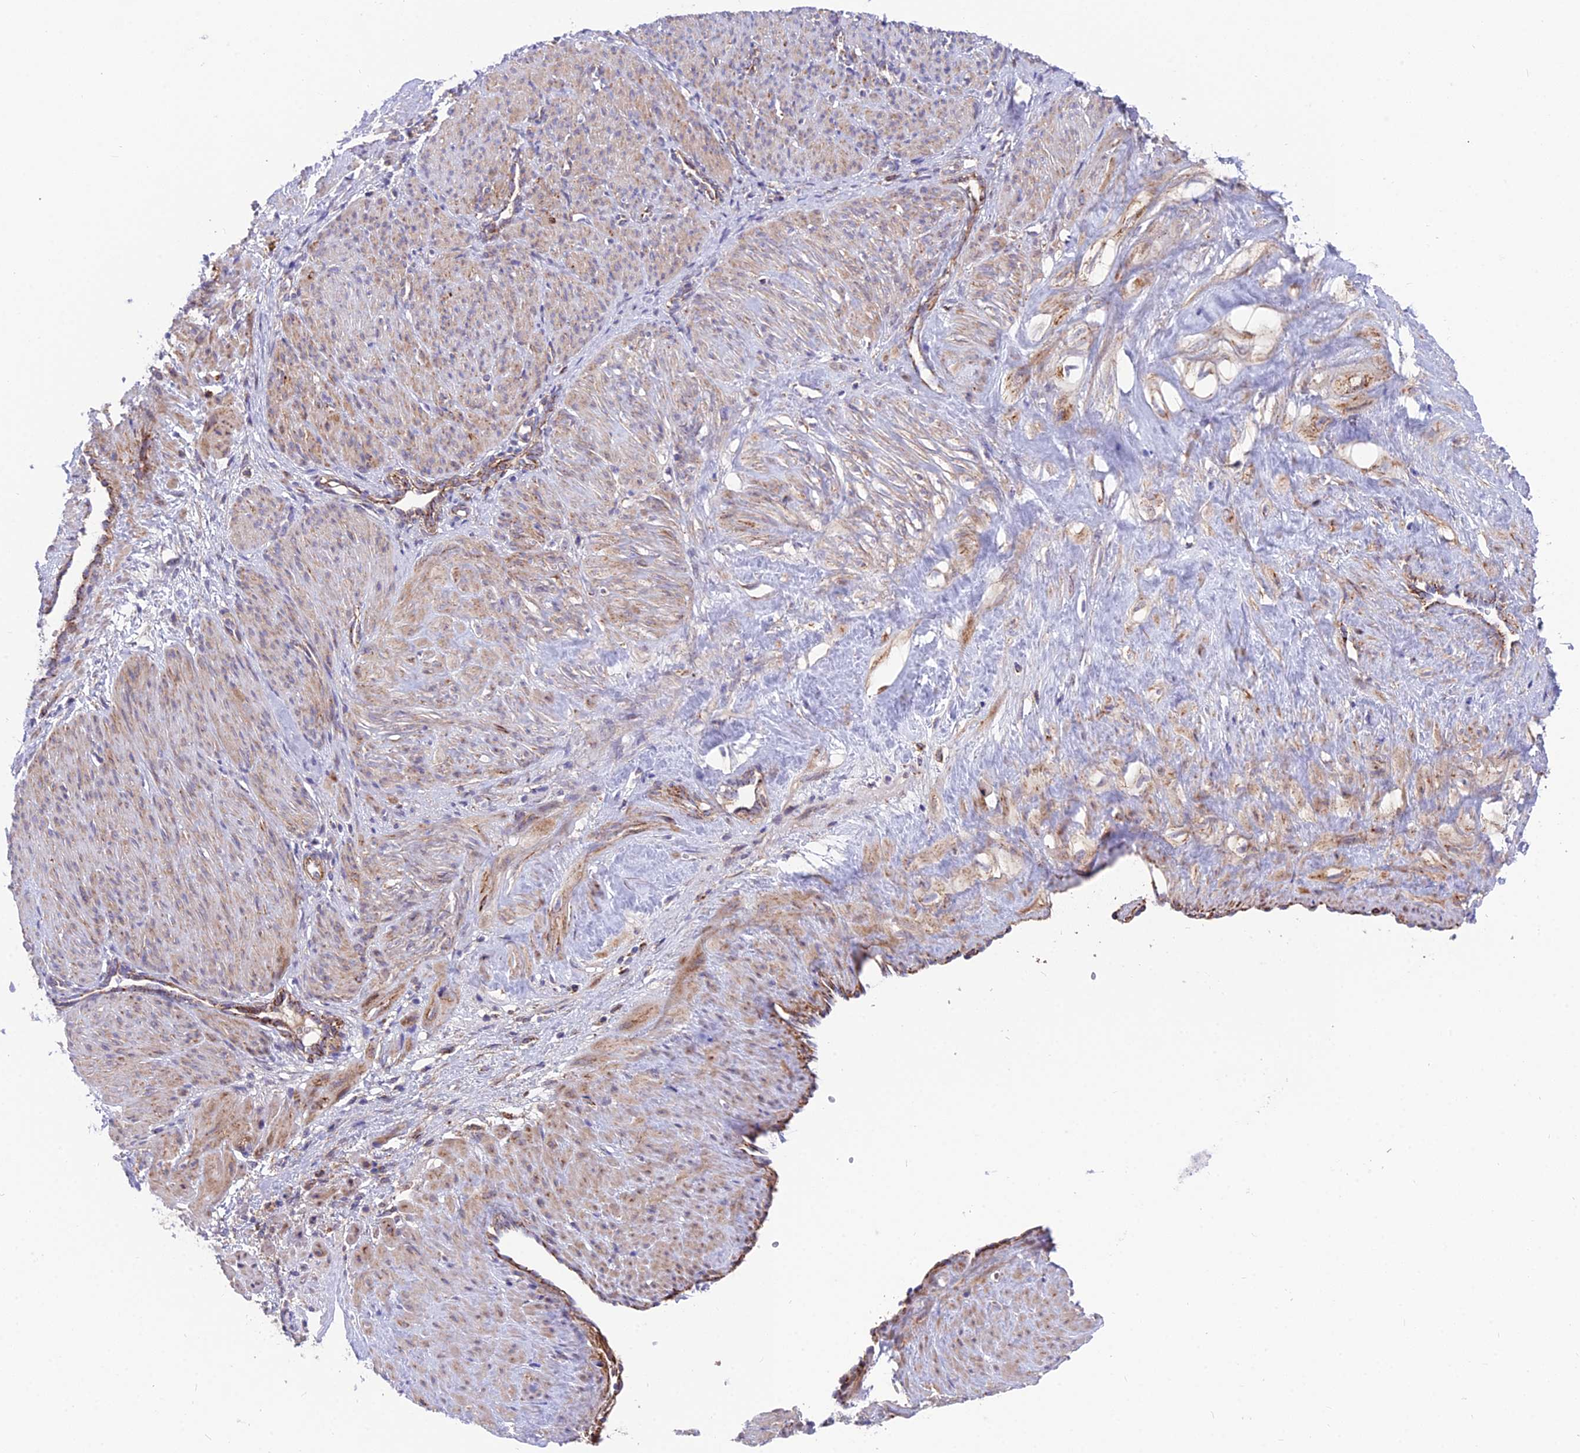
{"staining": {"intensity": "moderate", "quantity": ">75%", "location": "cytoplasmic/membranous"}, "tissue": "smooth muscle", "cell_type": "Smooth muscle cells", "image_type": "normal", "snomed": [{"axis": "morphology", "description": "Normal tissue, NOS"}, {"axis": "topography", "description": "Endometrium"}], "caption": "A brown stain labels moderate cytoplasmic/membranous staining of a protein in smooth muscle cells of normal human smooth muscle. The protein of interest is stained brown, and the nuclei are stained in blue (DAB (3,3'-diaminobenzidine) IHC with brightfield microscopy, high magnification).", "gene": "TIGD6", "patient": {"sex": "female", "age": 33}}